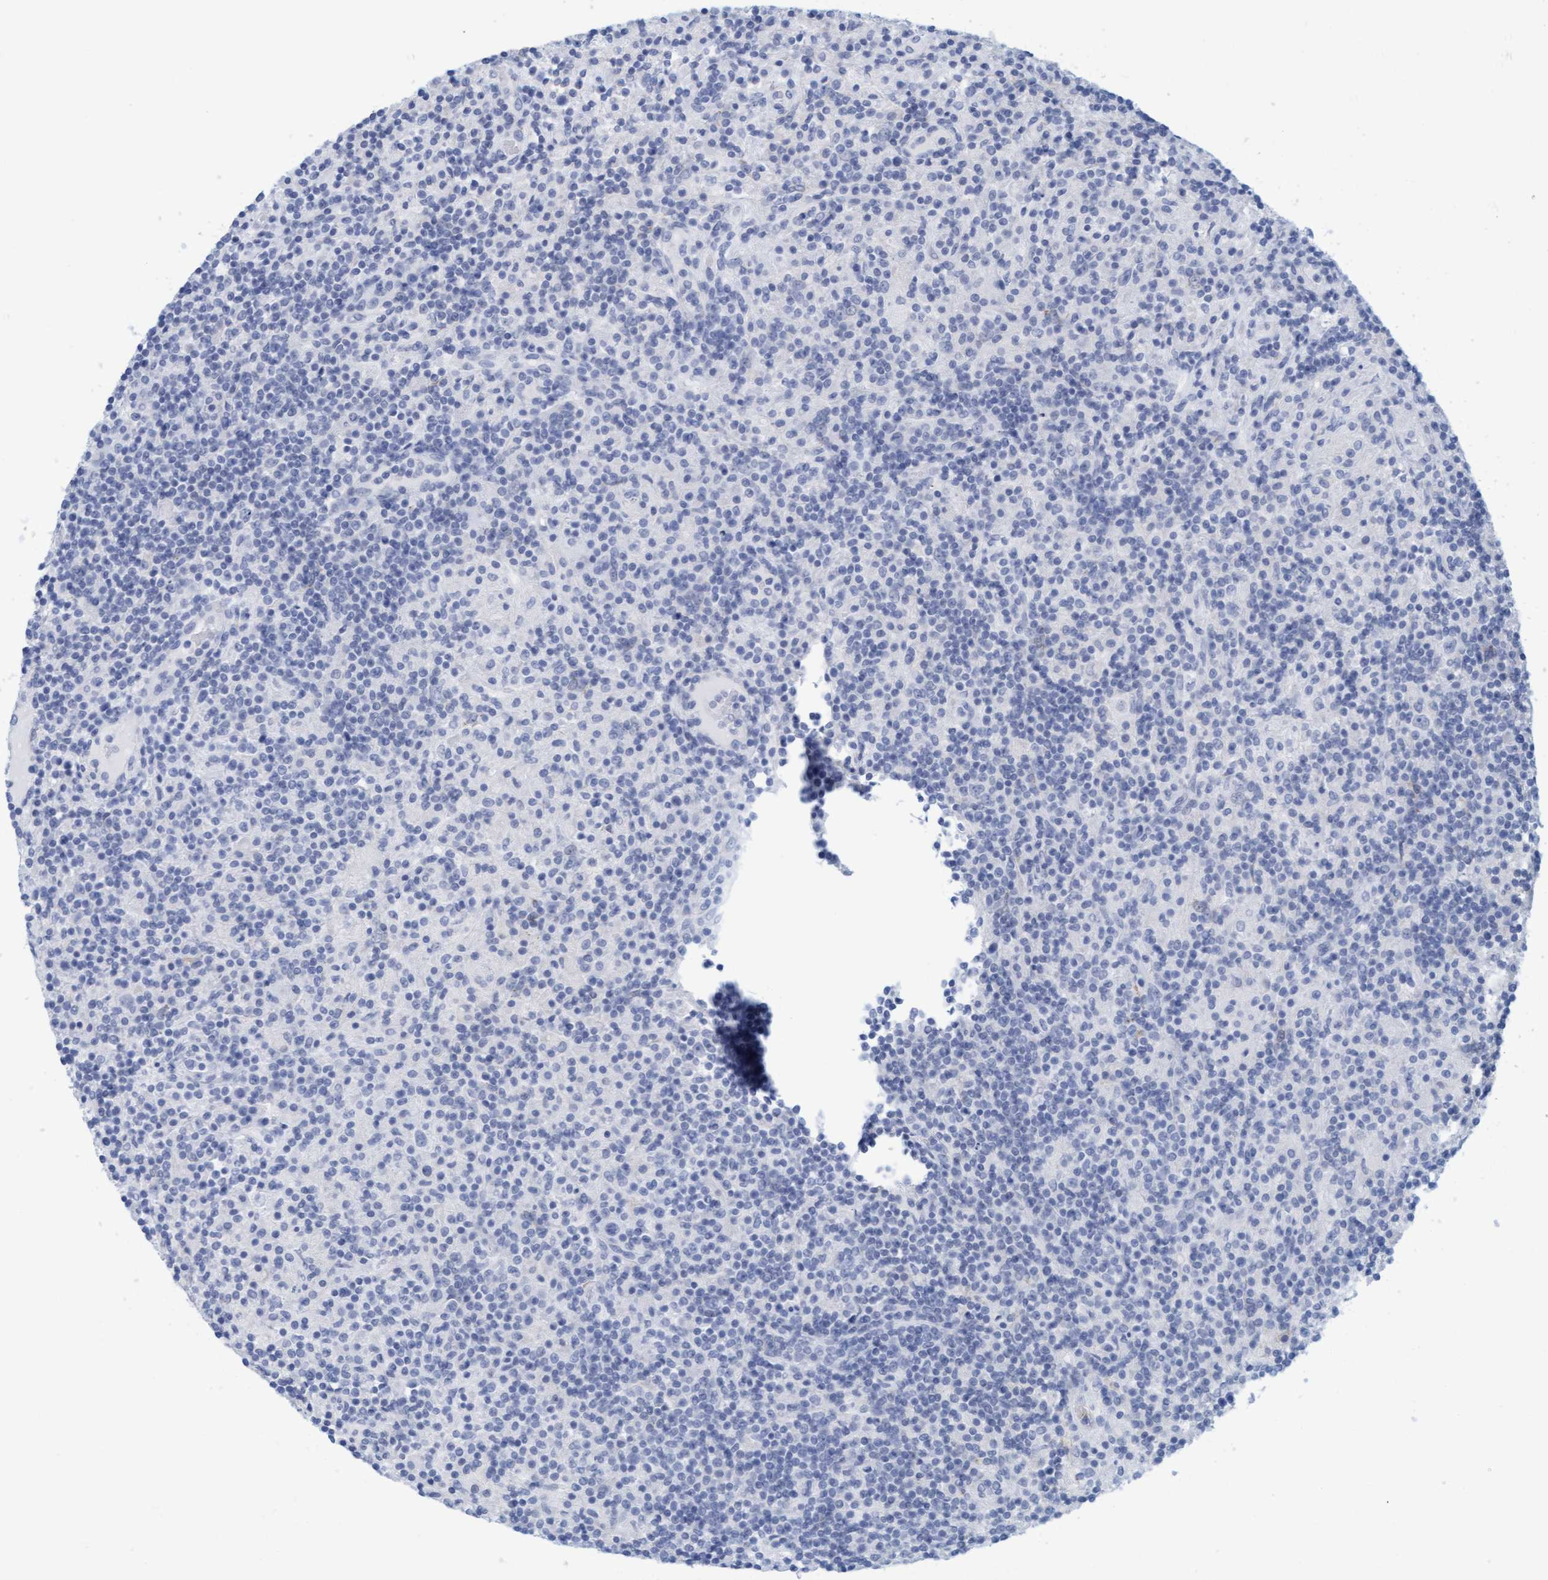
{"staining": {"intensity": "negative", "quantity": "none", "location": "none"}, "tissue": "lymphoma", "cell_type": "Tumor cells", "image_type": "cancer", "snomed": [{"axis": "morphology", "description": "Hodgkin's disease, NOS"}, {"axis": "topography", "description": "Lymph node"}], "caption": "Image shows no protein expression in tumor cells of lymphoma tissue.", "gene": "KLHL11", "patient": {"sex": "male", "age": 70}}